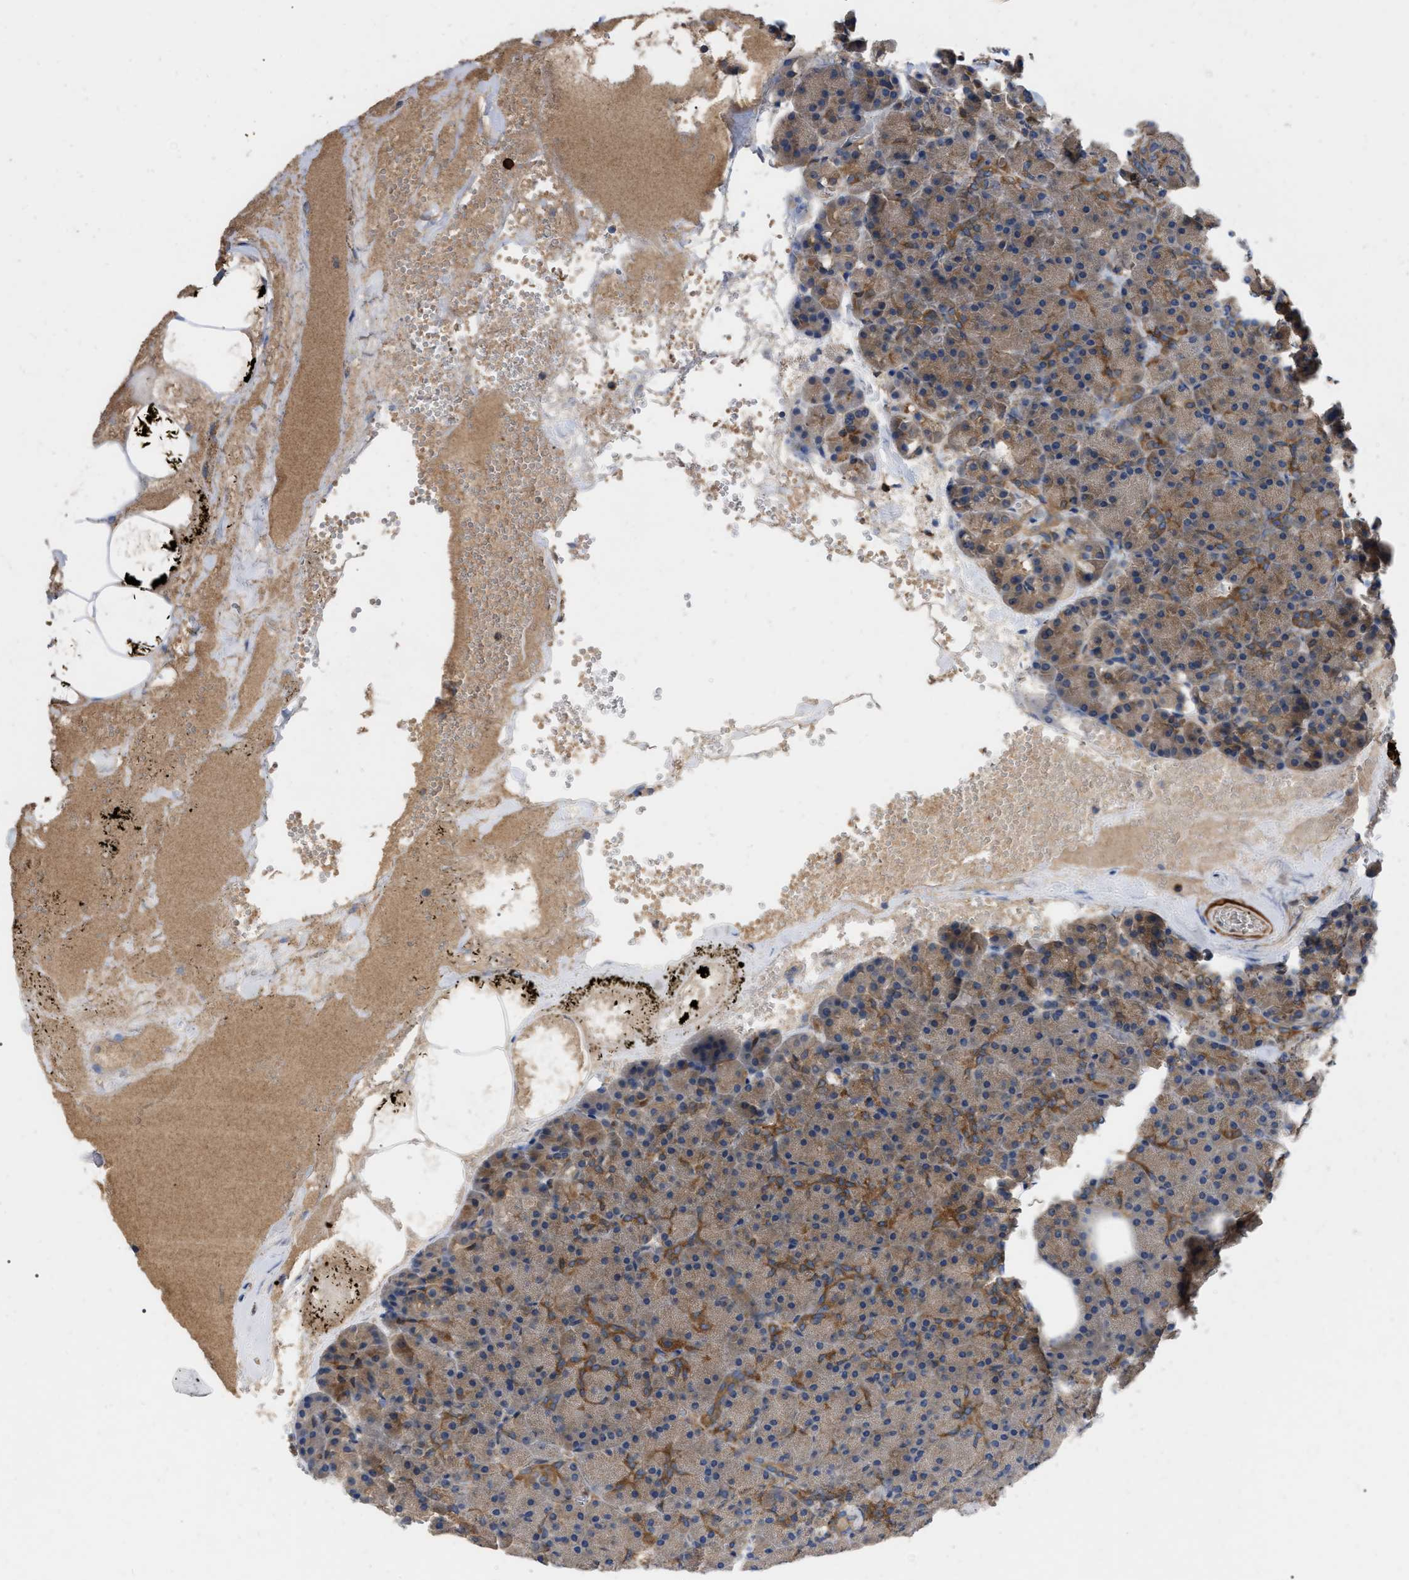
{"staining": {"intensity": "moderate", "quantity": ">75%", "location": "cytoplasmic/membranous"}, "tissue": "pancreas", "cell_type": "Exocrine glandular cells", "image_type": "normal", "snomed": [{"axis": "morphology", "description": "Normal tissue, NOS"}, {"axis": "topography", "description": "Pancreas"}], "caption": "Brown immunohistochemical staining in unremarkable human pancreas displays moderate cytoplasmic/membranous expression in approximately >75% of exocrine glandular cells. The staining was performed using DAB, with brown indicating positive protein expression. Nuclei are stained blue with hematoxylin.", "gene": "RABEP1", "patient": {"sex": "female", "age": 35}}